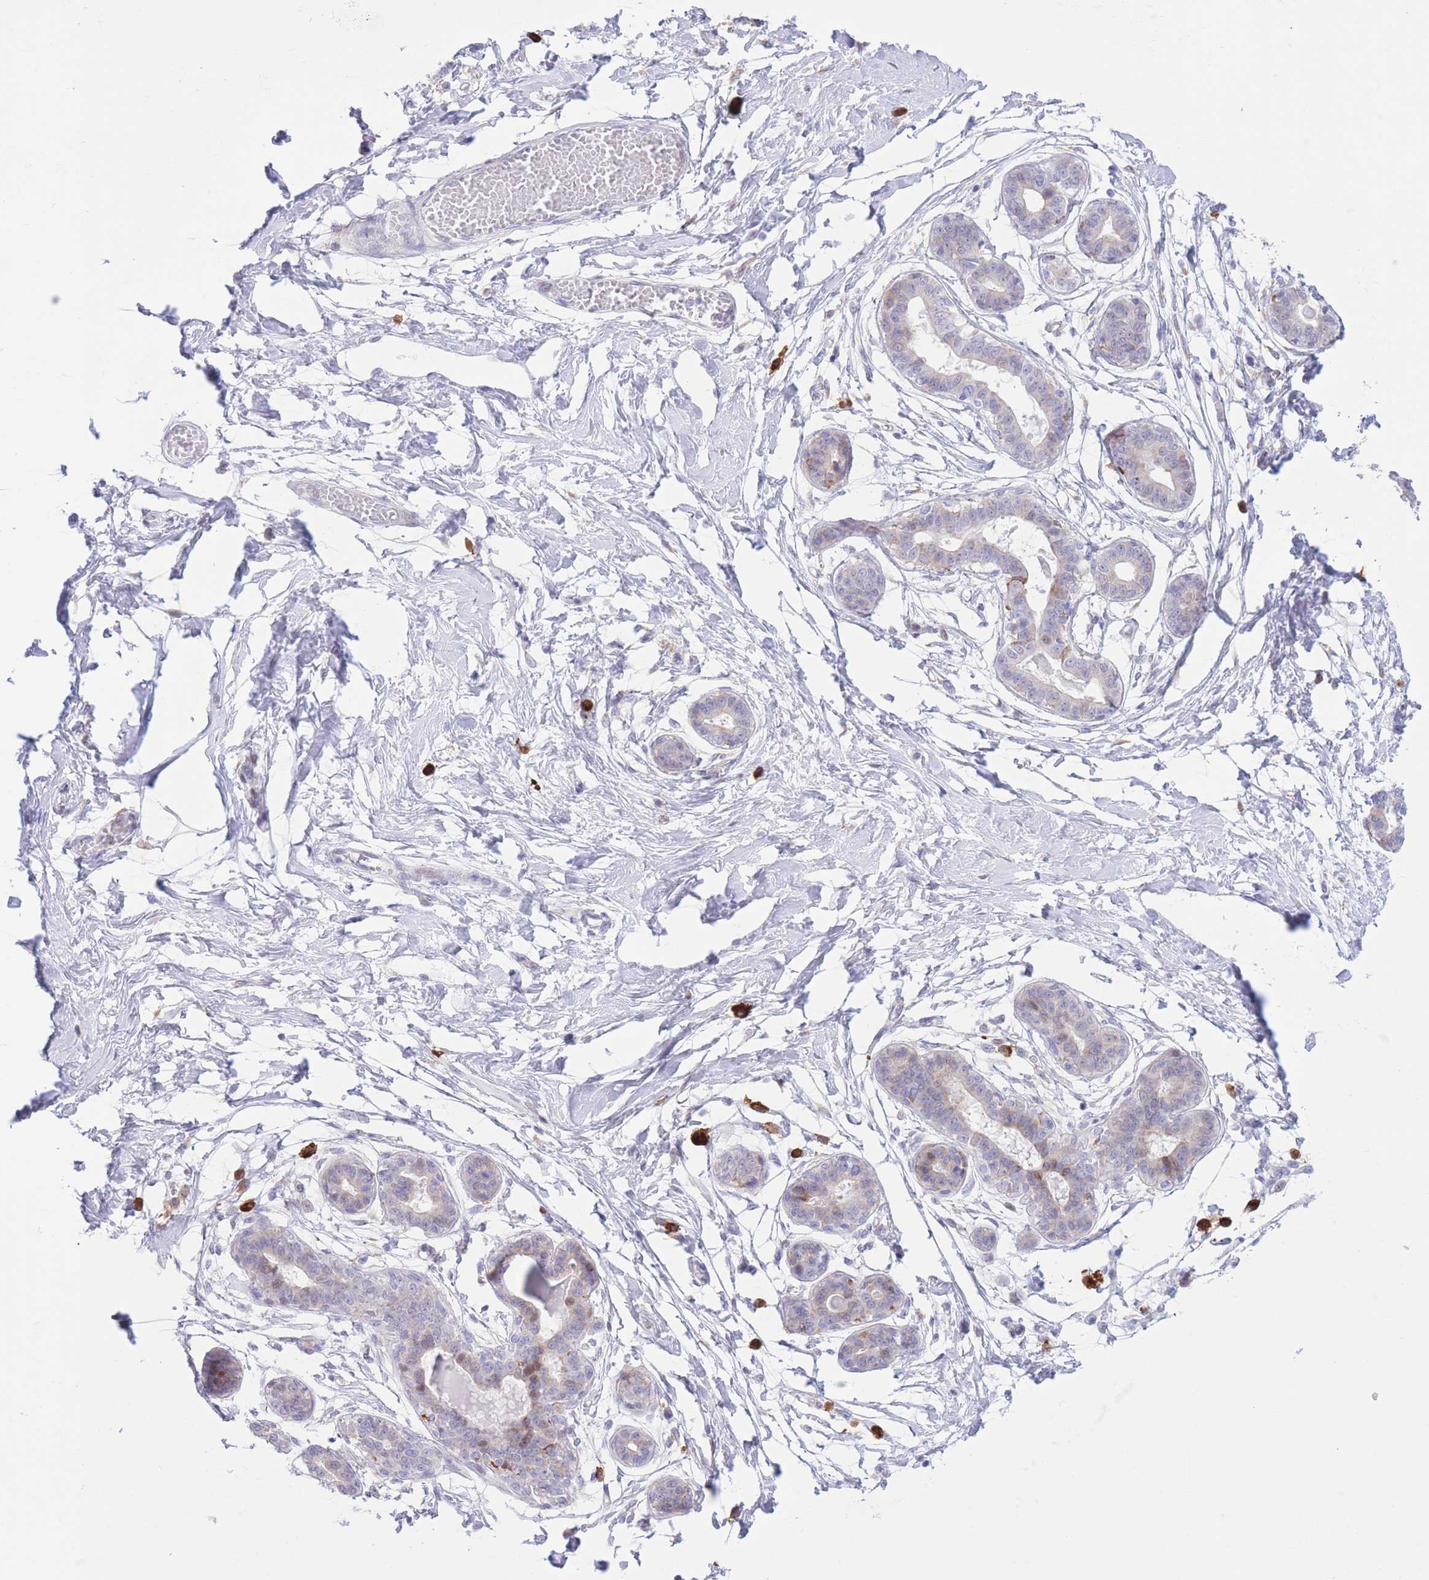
{"staining": {"intensity": "negative", "quantity": "none", "location": "none"}, "tissue": "breast", "cell_type": "Adipocytes", "image_type": "normal", "snomed": [{"axis": "morphology", "description": "Normal tissue, NOS"}, {"axis": "topography", "description": "Breast"}], "caption": "The immunohistochemistry photomicrograph has no significant expression in adipocytes of breast. (DAB immunohistochemistry (IHC) with hematoxylin counter stain).", "gene": "MYDGF", "patient": {"sex": "female", "age": 45}}